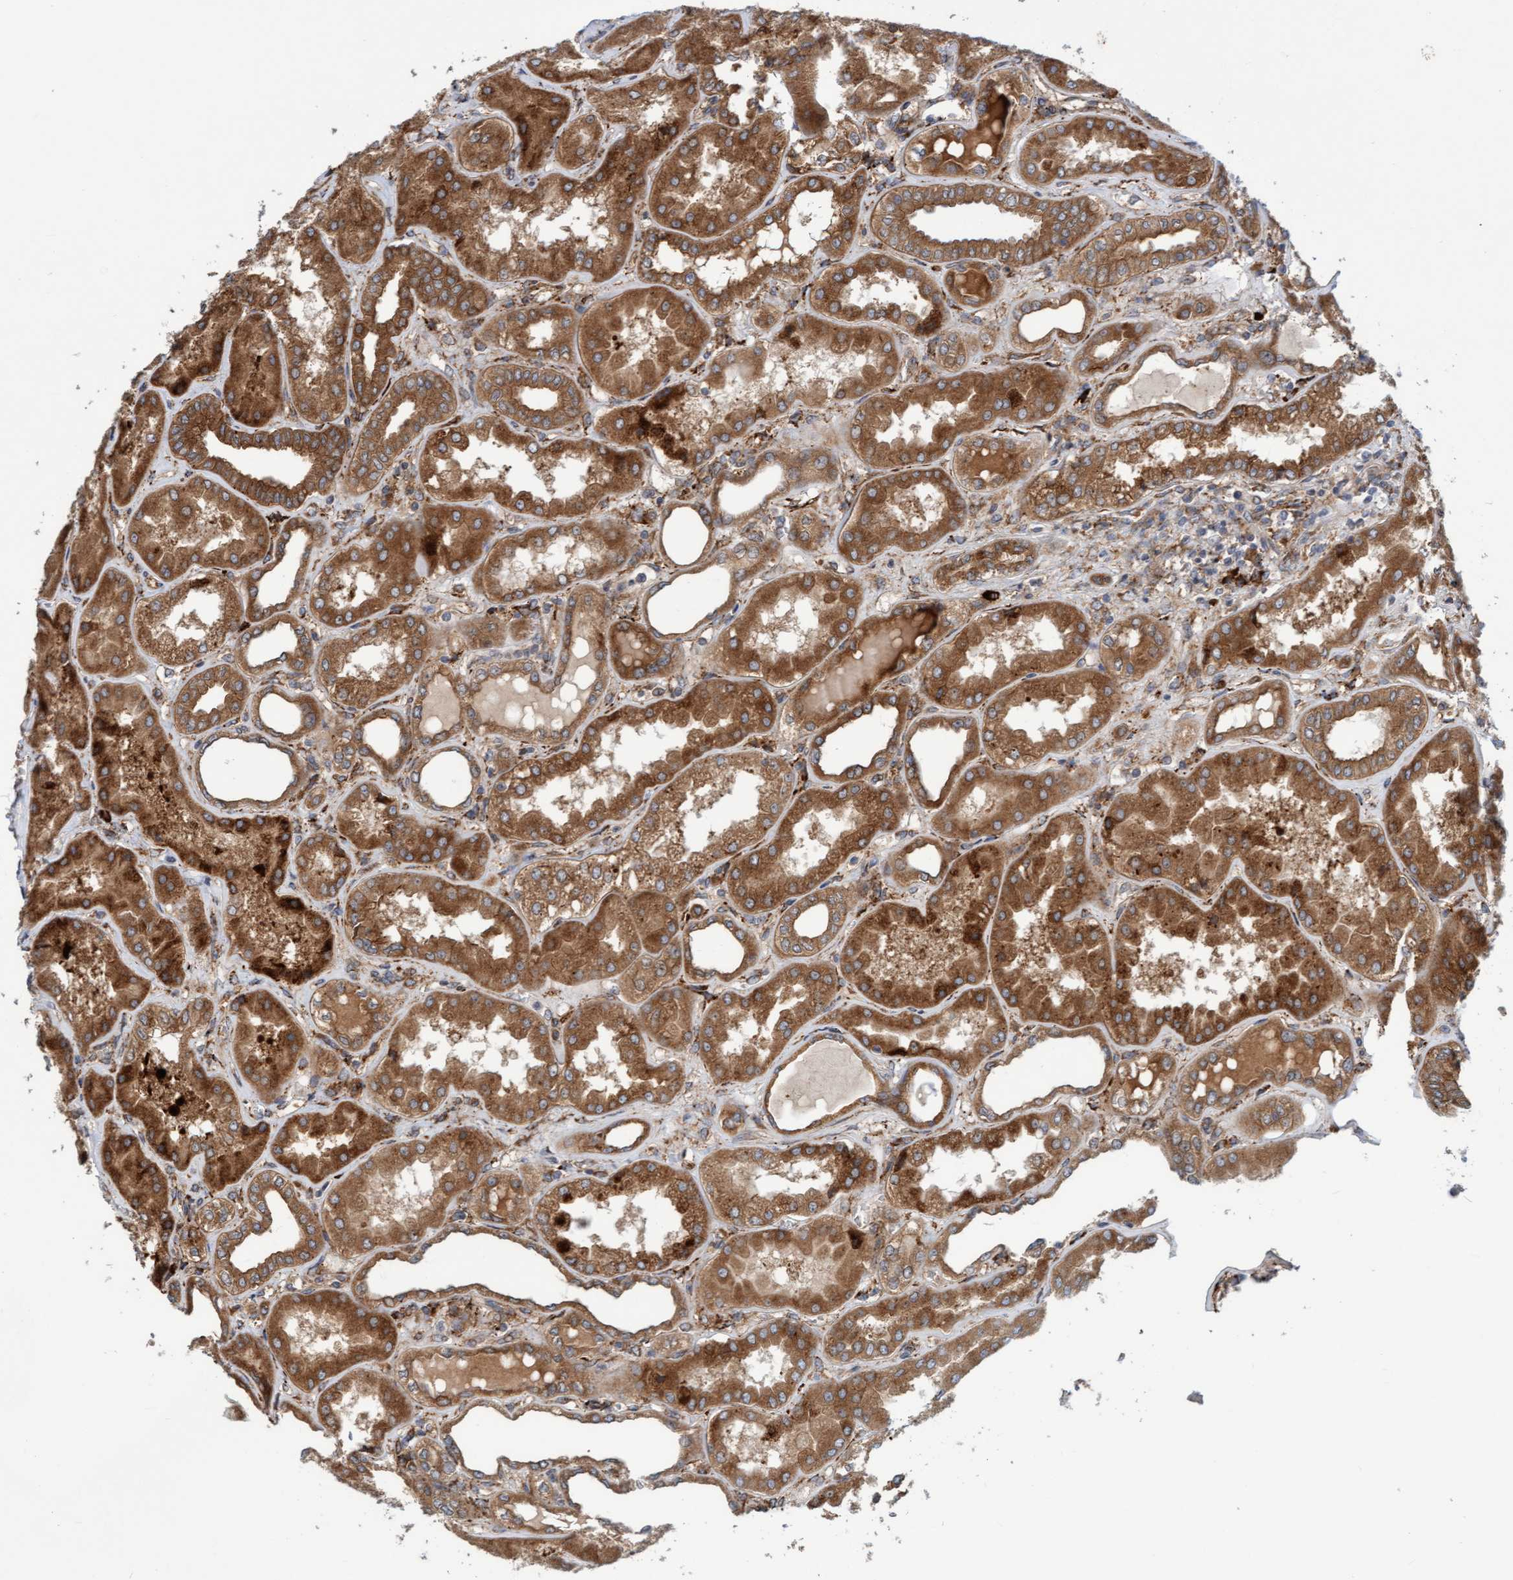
{"staining": {"intensity": "weak", "quantity": ">75%", "location": "cytoplasmic/membranous"}, "tissue": "kidney", "cell_type": "Cells in glomeruli", "image_type": "normal", "snomed": [{"axis": "morphology", "description": "Normal tissue, NOS"}, {"axis": "topography", "description": "Kidney"}], "caption": "Immunohistochemistry (IHC) micrograph of normal kidney: human kidney stained using IHC displays low levels of weak protein expression localized specifically in the cytoplasmic/membranous of cells in glomeruli, appearing as a cytoplasmic/membranous brown color.", "gene": "KIAA0753", "patient": {"sex": "female", "age": 56}}